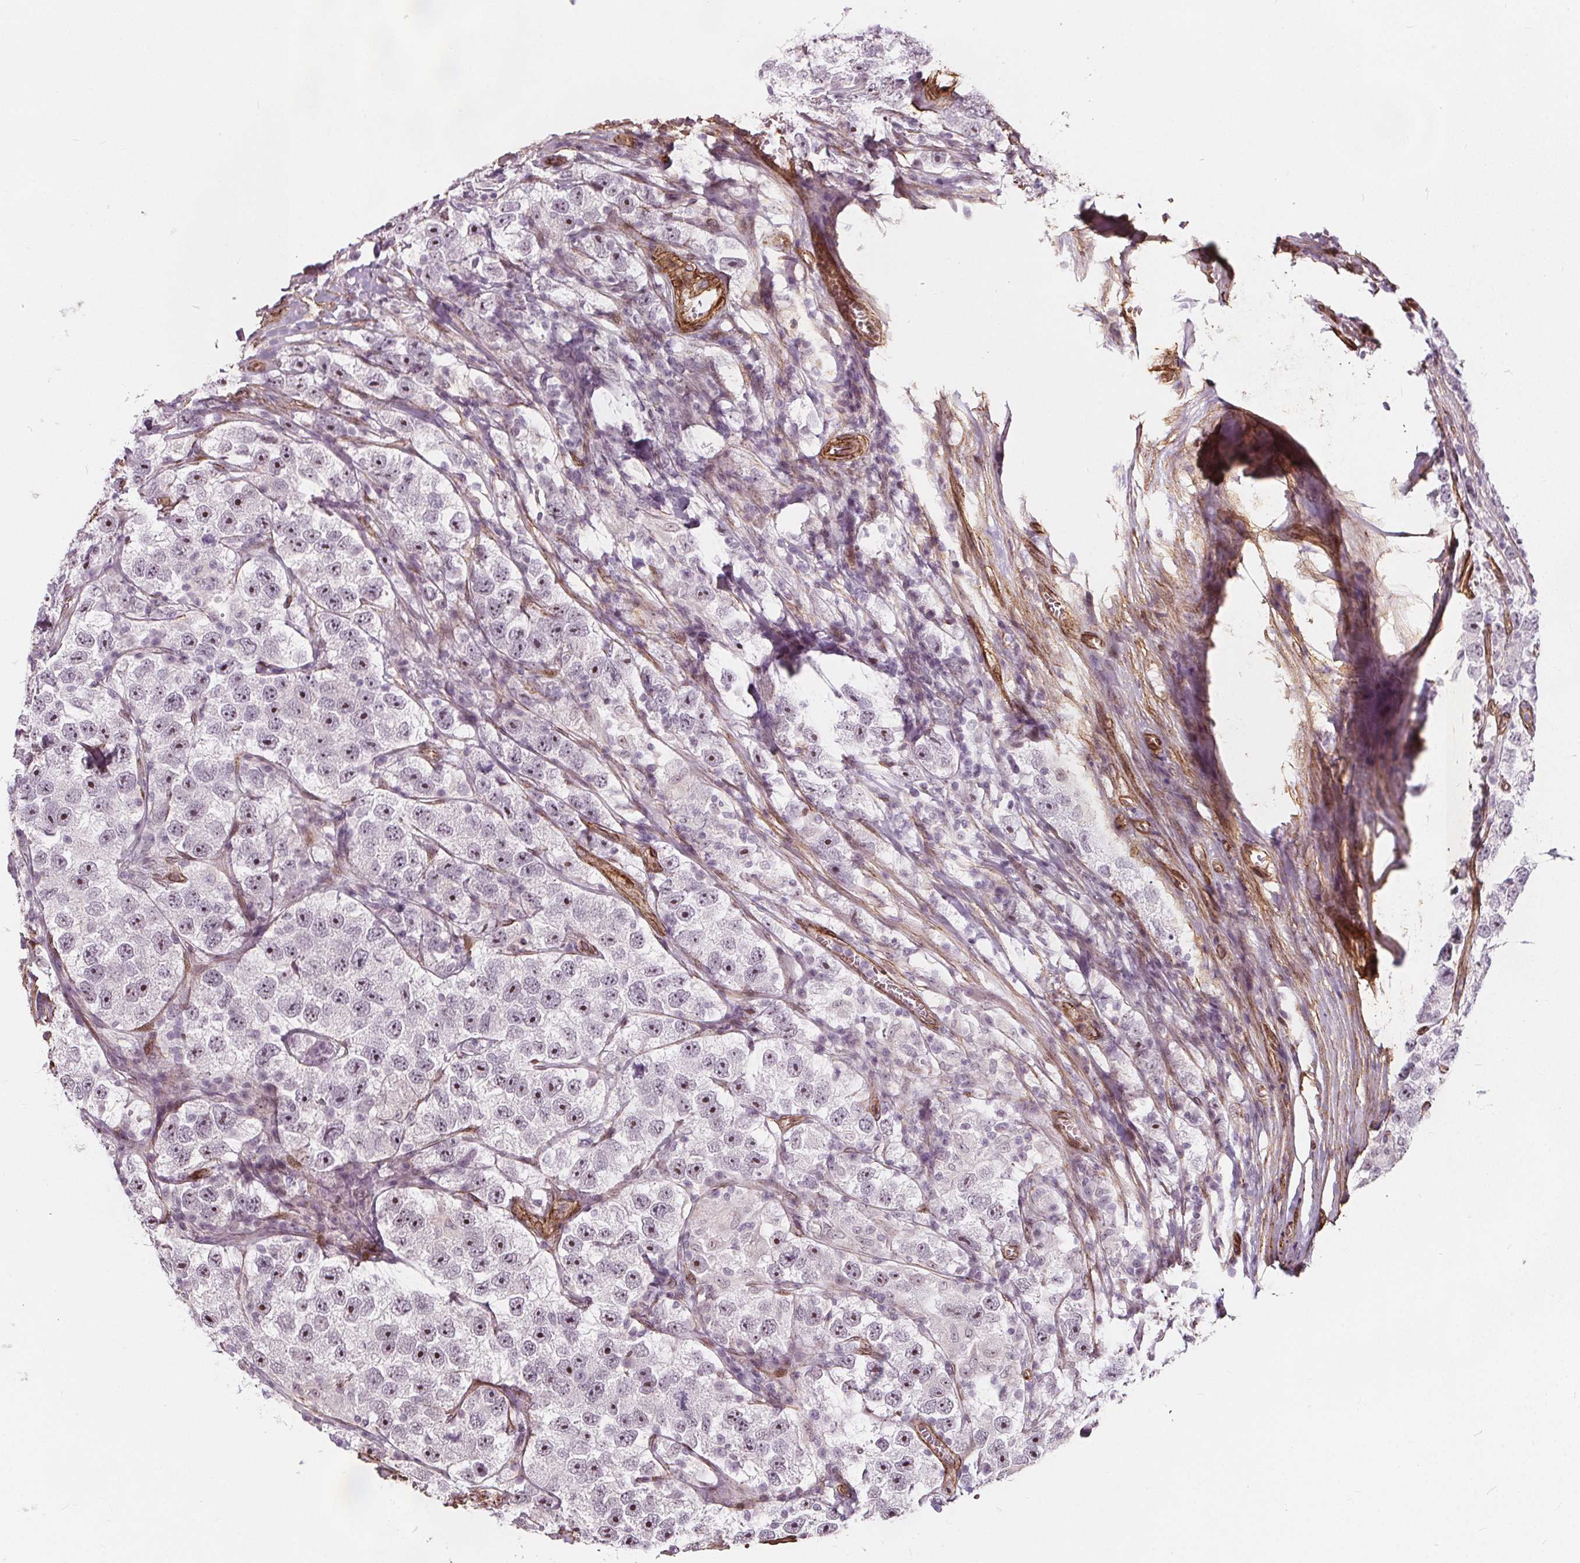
{"staining": {"intensity": "weak", "quantity": "25%-75%", "location": "nuclear"}, "tissue": "testis cancer", "cell_type": "Tumor cells", "image_type": "cancer", "snomed": [{"axis": "morphology", "description": "Seminoma, NOS"}, {"axis": "topography", "description": "Testis"}], "caption": "A micrograph of human testis seminoma stained for a protein demonstrates weak nuclear brown staining in tumor cells.", "gene": "HAS1", "patient": {"sex": "male", "age": 26}}